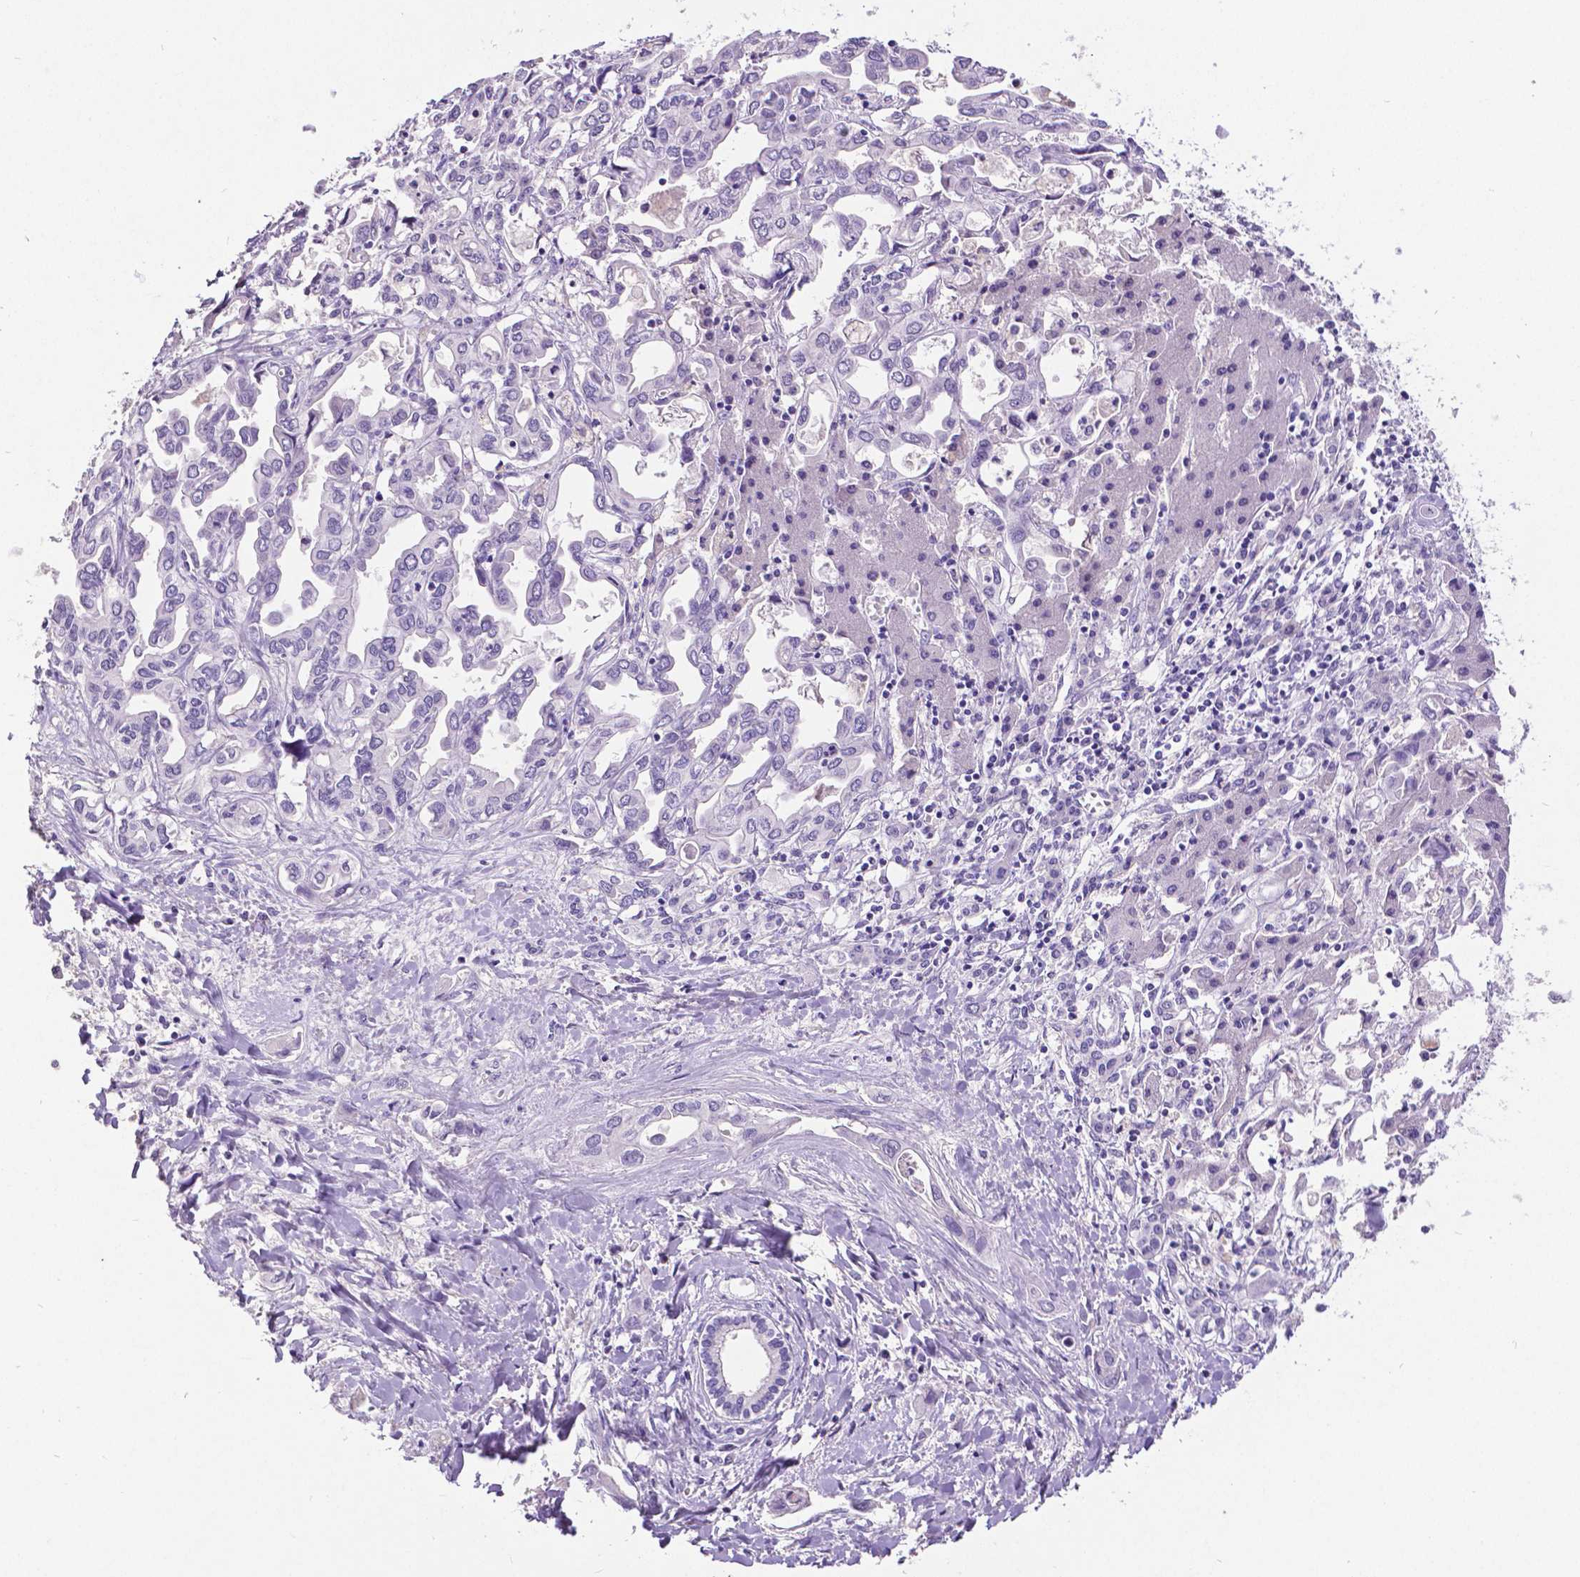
{"staining": {"intensity": "negative", "quantity": "none", "location": "none"}, "tissue": "liver cancer", "cell_type": "Tumor cells", "image_type": "cancer", "snomed": [{"axis": "morphology", "description": "Cholangiocarcinoma"}, {"axis": "topography", "description": "Liver"}], "caption": "An immunohistochemistry (IHC) photomicrograph of liver cholangiocarcinoma is shown. There is no staining in tumor cells of liver cholangiocarcinoma.", "gene": "SATB2", "patient": {"sex": "female", "age": 64}}